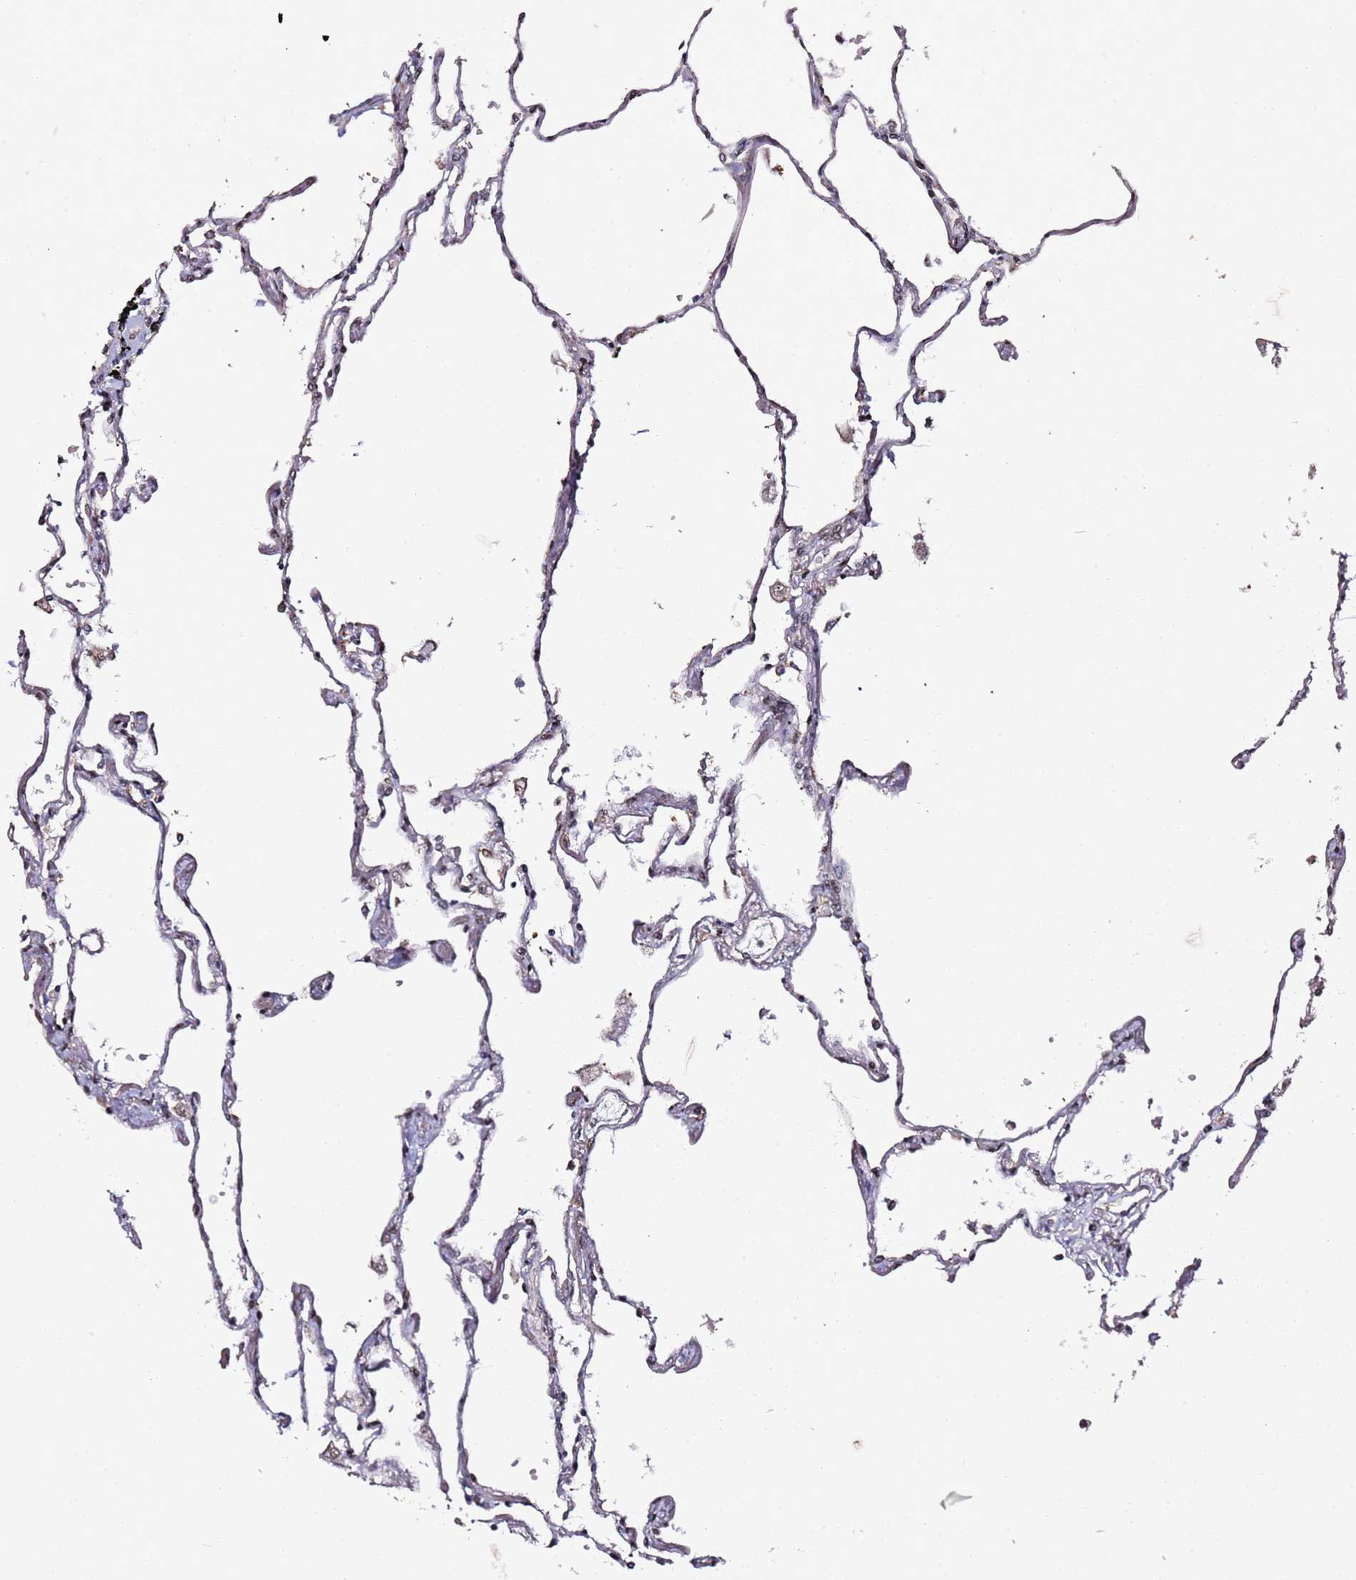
{"staining": {"intensity": "moderate", "quantity": "25%-75%", "location": "cytoplasmic/membranous"}, "tissue": "lung", "cell_type": "Alveolar cells", "image_type": "normal", "snomed": [{"axis": "morphology", "description": "Normal tissue, NOS"}, {"axis": "topography", "description": "Lung"}], "caption": "This image exhibits immunohistochemistry staining of normal lung, with medium moderate cytoplasmic/membranous expression in about 25%-75% of alveolar cells.", "gene": "TP53AIP1", "patient": {"sex": "female", "age": 67}}